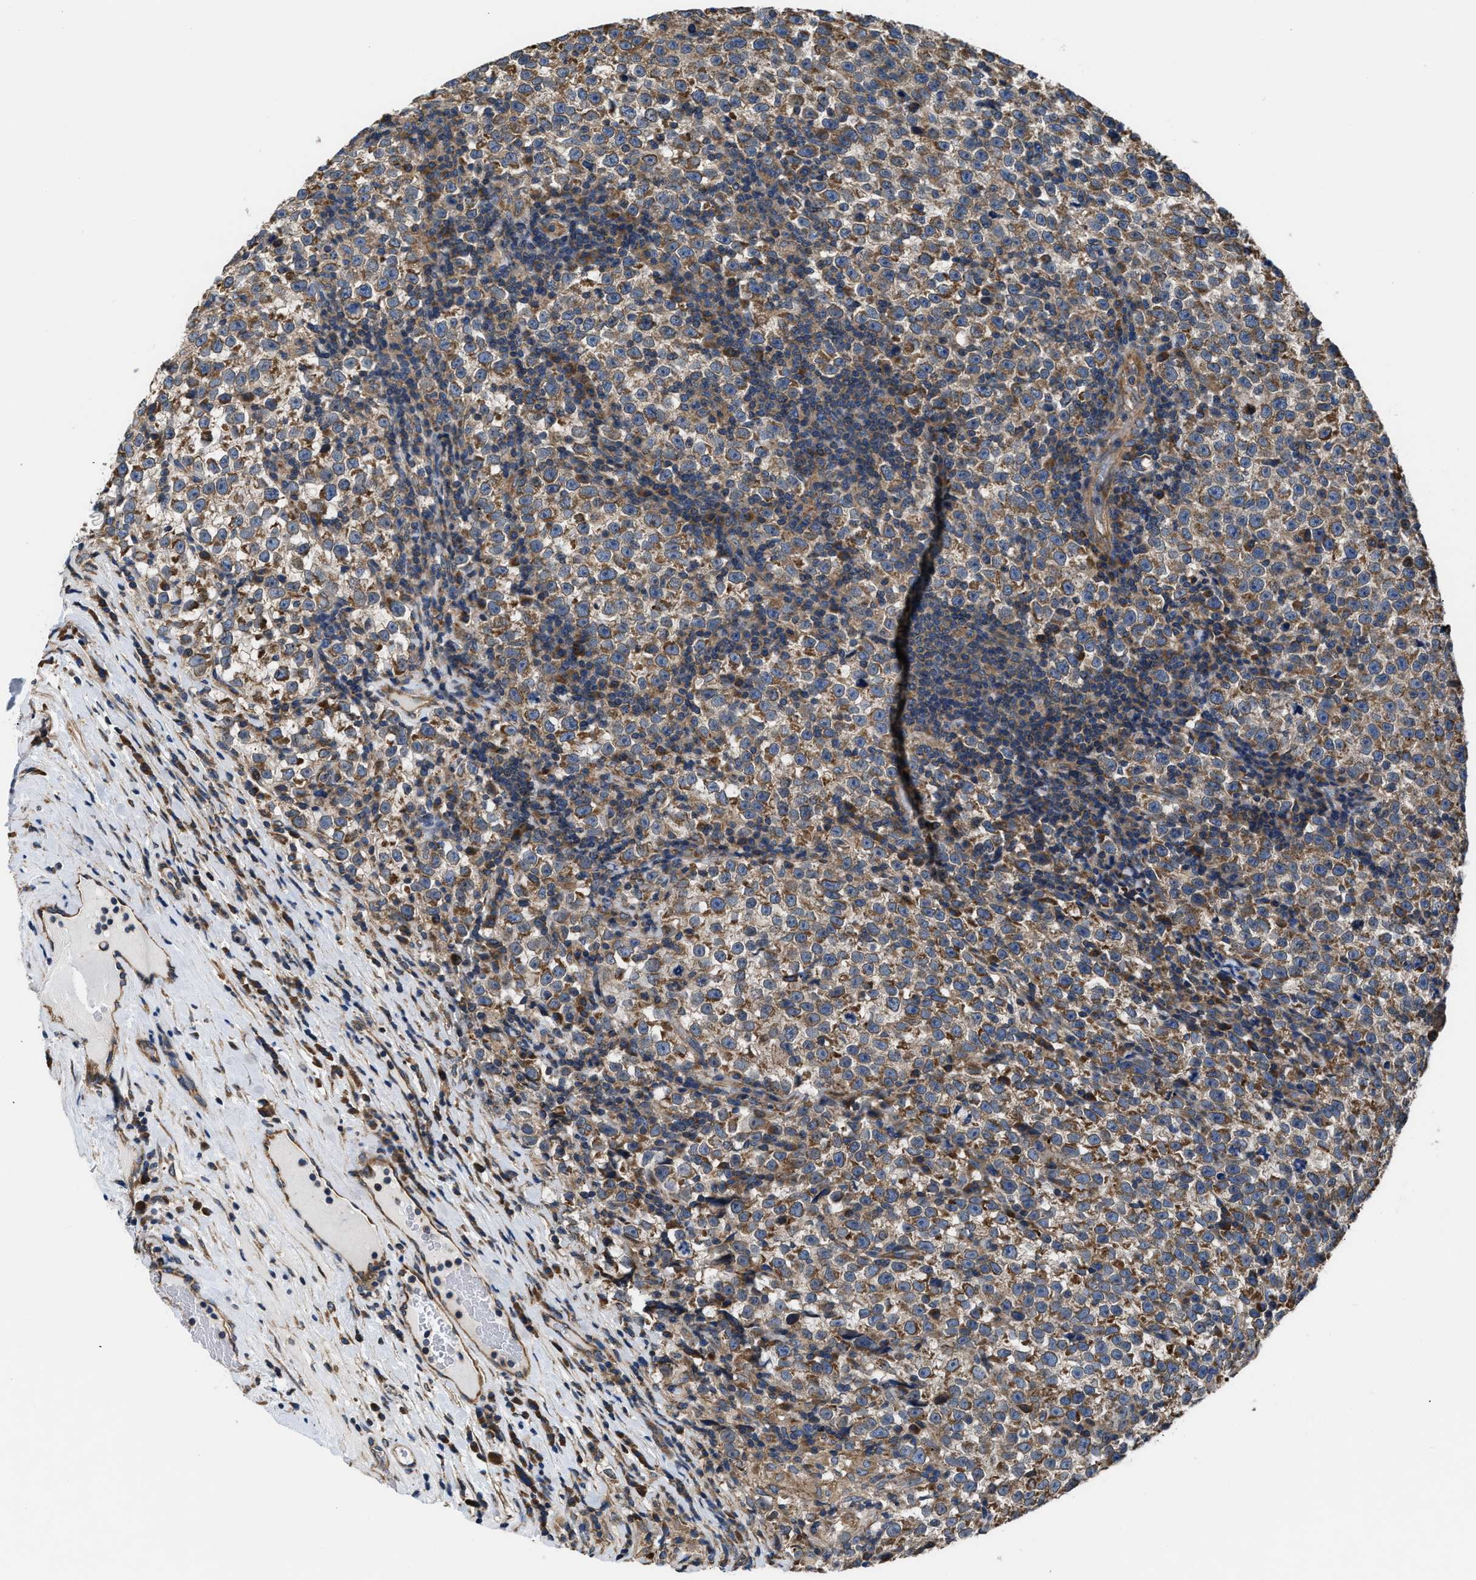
{"staining": {"intensity": "moderate", "quantity": ">75%", "location": "cytoplasmic/membranous"}, "tissue": "testis cancer", "cell_type": "Tumor cells", "image_type": "cancer", "snomed": [{"axis": "morphology", "description": "Normal tissue, NOS"}, {"axis": "morphology", "description": "Seminoma, NOS"}, {"axis": "topography", "description": "Testis"}], "caption": "Protein staining shows moderate cytoplasmic/membranous staining in about >75% of tumor cells in testis cancer. (Stains: DAB (3,3'-diaminobenzidine) in brown, nuclei in blue, Microscopy: brightfield microscopy at high magnification).", "gene": "CEP128", "patient": {"sex": "male", "age": 43}}